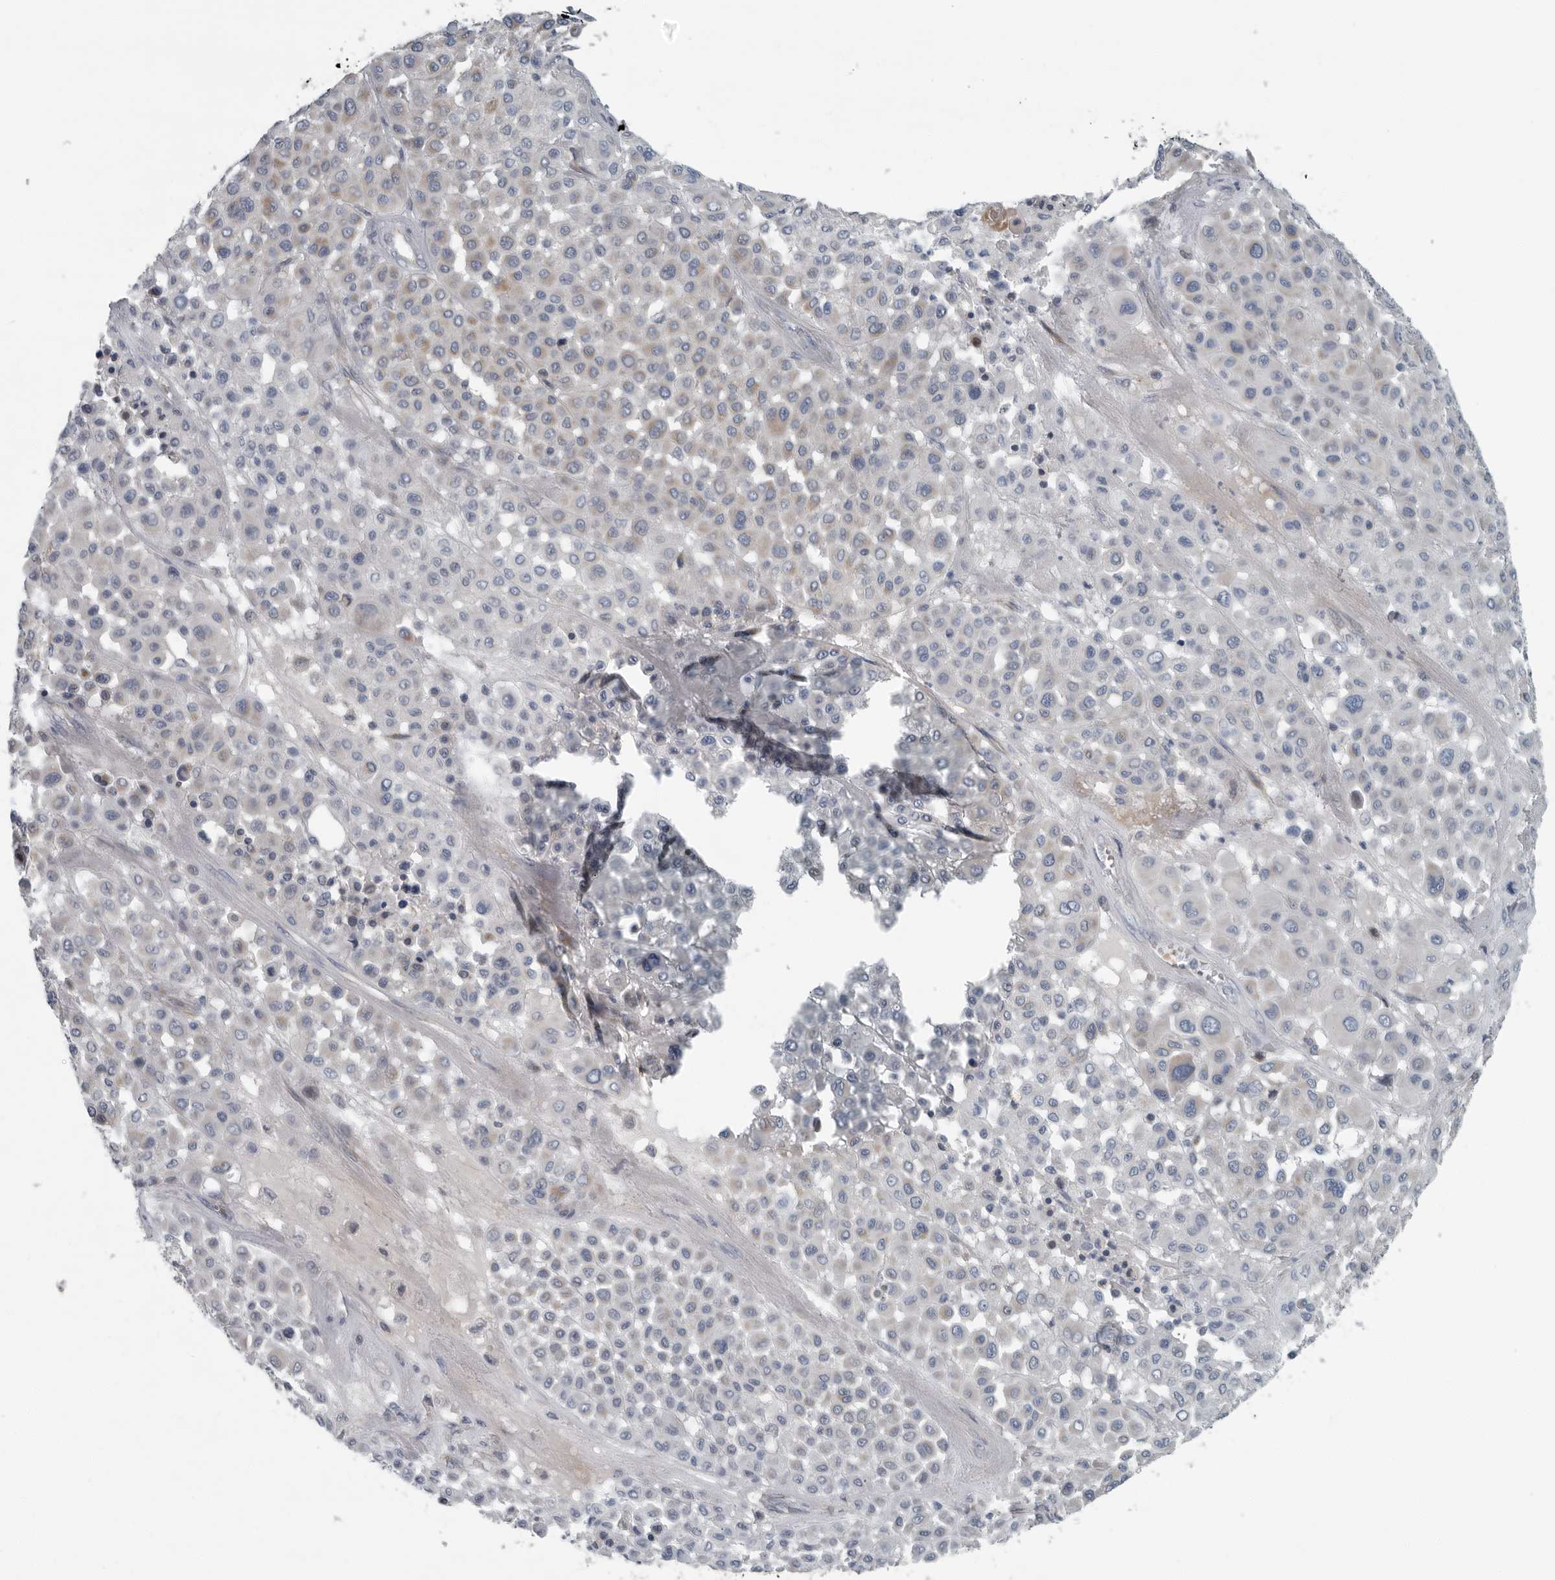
{"staining": {"intensity": "negative", "quantity": "none", "location": "none"}, "tissue": "melanoma", "cell_type": "Tumor cells", "image_type": "cancer", "snomed": [{"axis": "morphology", "description": "Malignant melanoma, Metastatic site"}, {"axis": "topography", "description": "Soft tissue"}], "caption": "A photomicrograph of melanoma stained for a protein exhibits no brown staining in tumor cells.", "gene": "MPP3", "patient": {"sex": "male", "age": 41}}